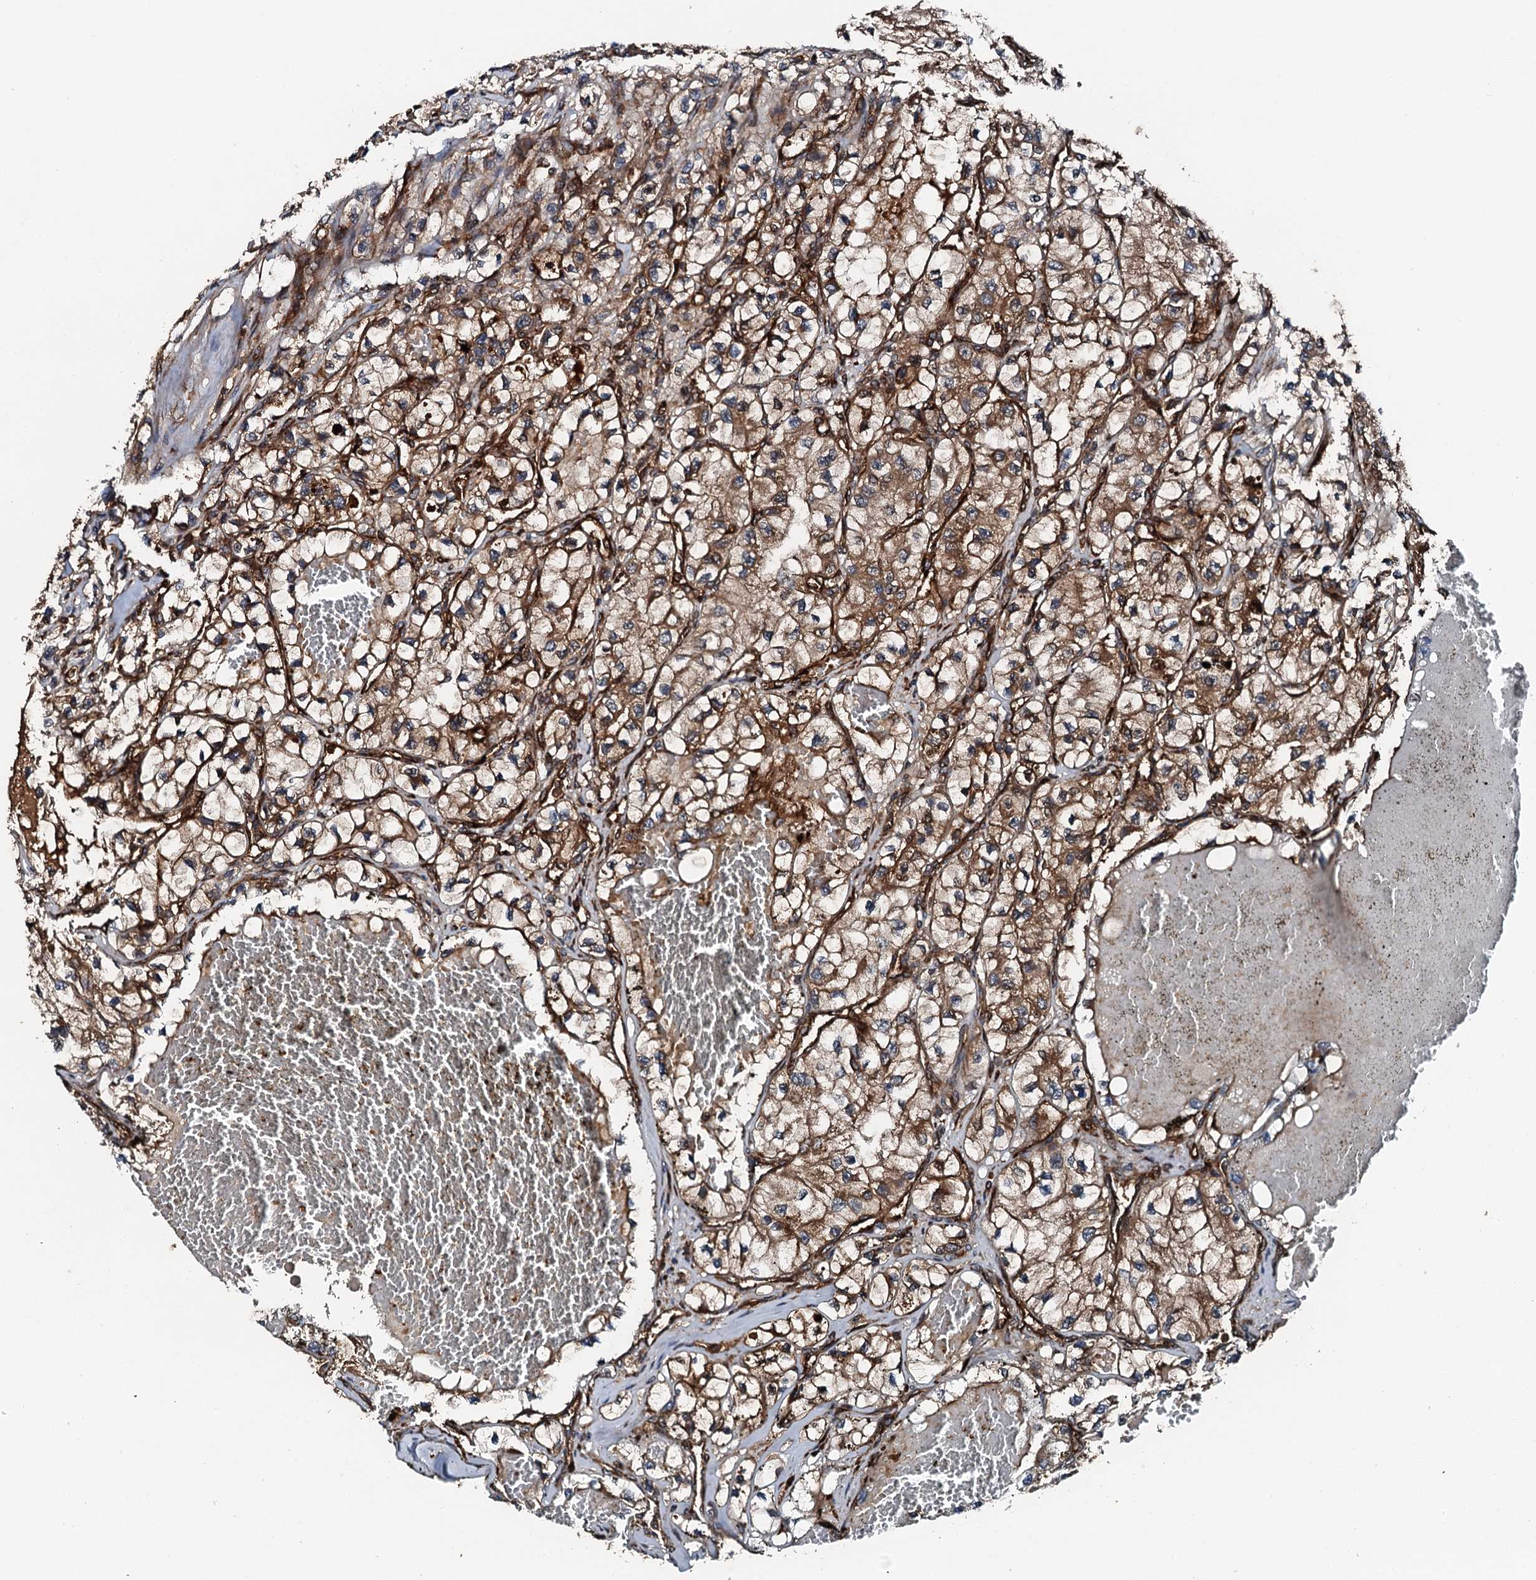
{"staining": {"intensity": "moderate", "quantity": ">75%", "location": "cytoplasmic/membranous"}, "tissue": "renal cancer", "cell_type": "Tumor cells", "image_type": "cancer", "snomed": [{"axis": "morphology", "description": "Adenocarcinoma, NOS"}, {"axis": "topography", "description": "Kidney"}], "caption": "Protein staining of renal cancer (adenocarcinoma) tissue shows moderate cytoplasmic/membranous expression in approximately >75% of tumor cells.", "gene": "FLYWCH1", "patient": {"sex": "female", "age": 57}}